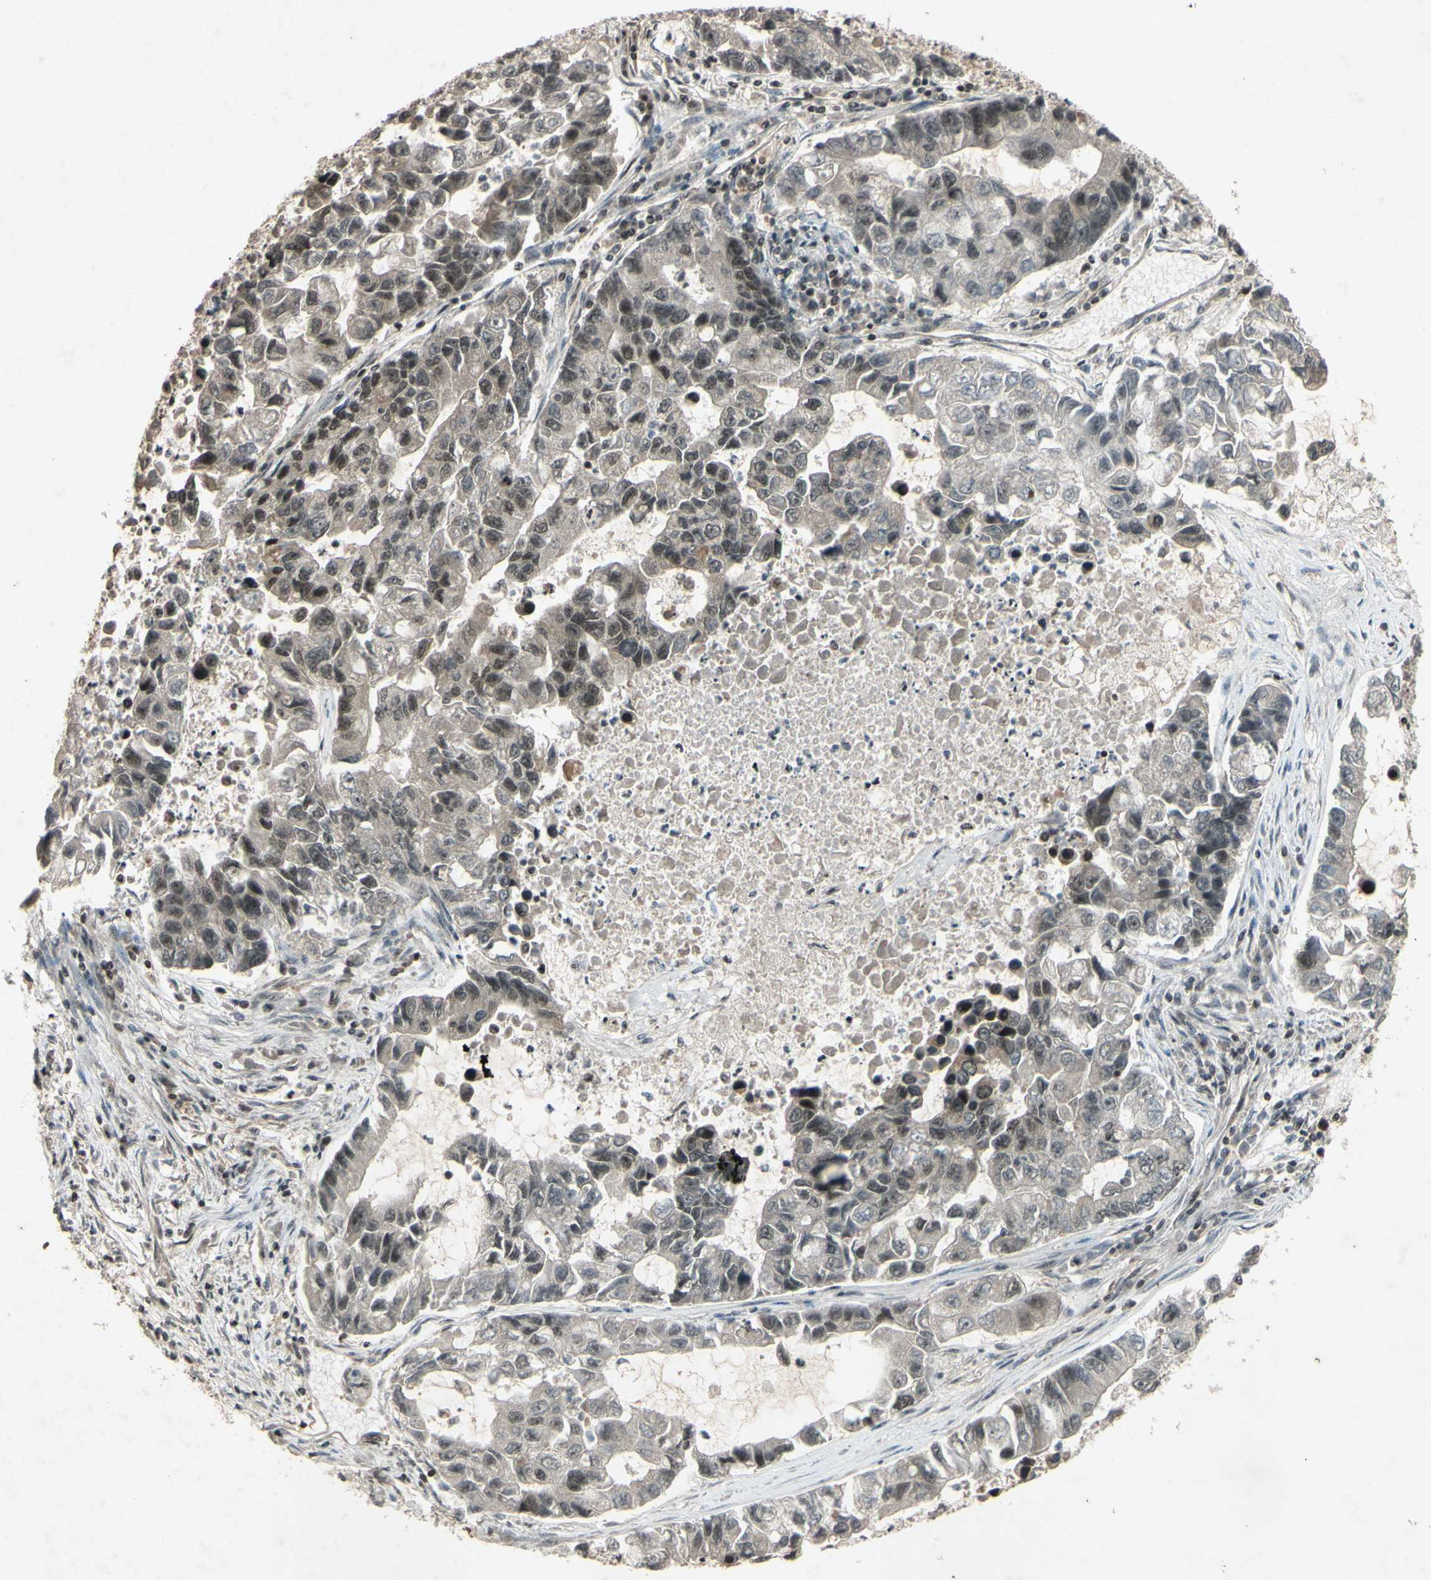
{"staining": {"intensity": "weak", "quantity": "25%-75%", "location": "nuclear"}, "tissue": "lung cancer", "cell_type": "Tumor cells", "image_type": "cancer", "snomed": [{"axis": "morphology", "description": "Adenocarcinoma, NOS"}, {"axis": "topography", "description": "Lung"}], "caption": "The photomicrograph reveals staining of adenocarcinoma (lung), revealing weak nuclear protein positivity (brown color) within tumor cells. (Stains: DAB (3,3'-diaminobenzidine) in brown, nuclei in blue, Microscopy: brightfield microscopy at high magnification).", "gene": "SNW1", "patient": {"sex": "female", "age": 51}}